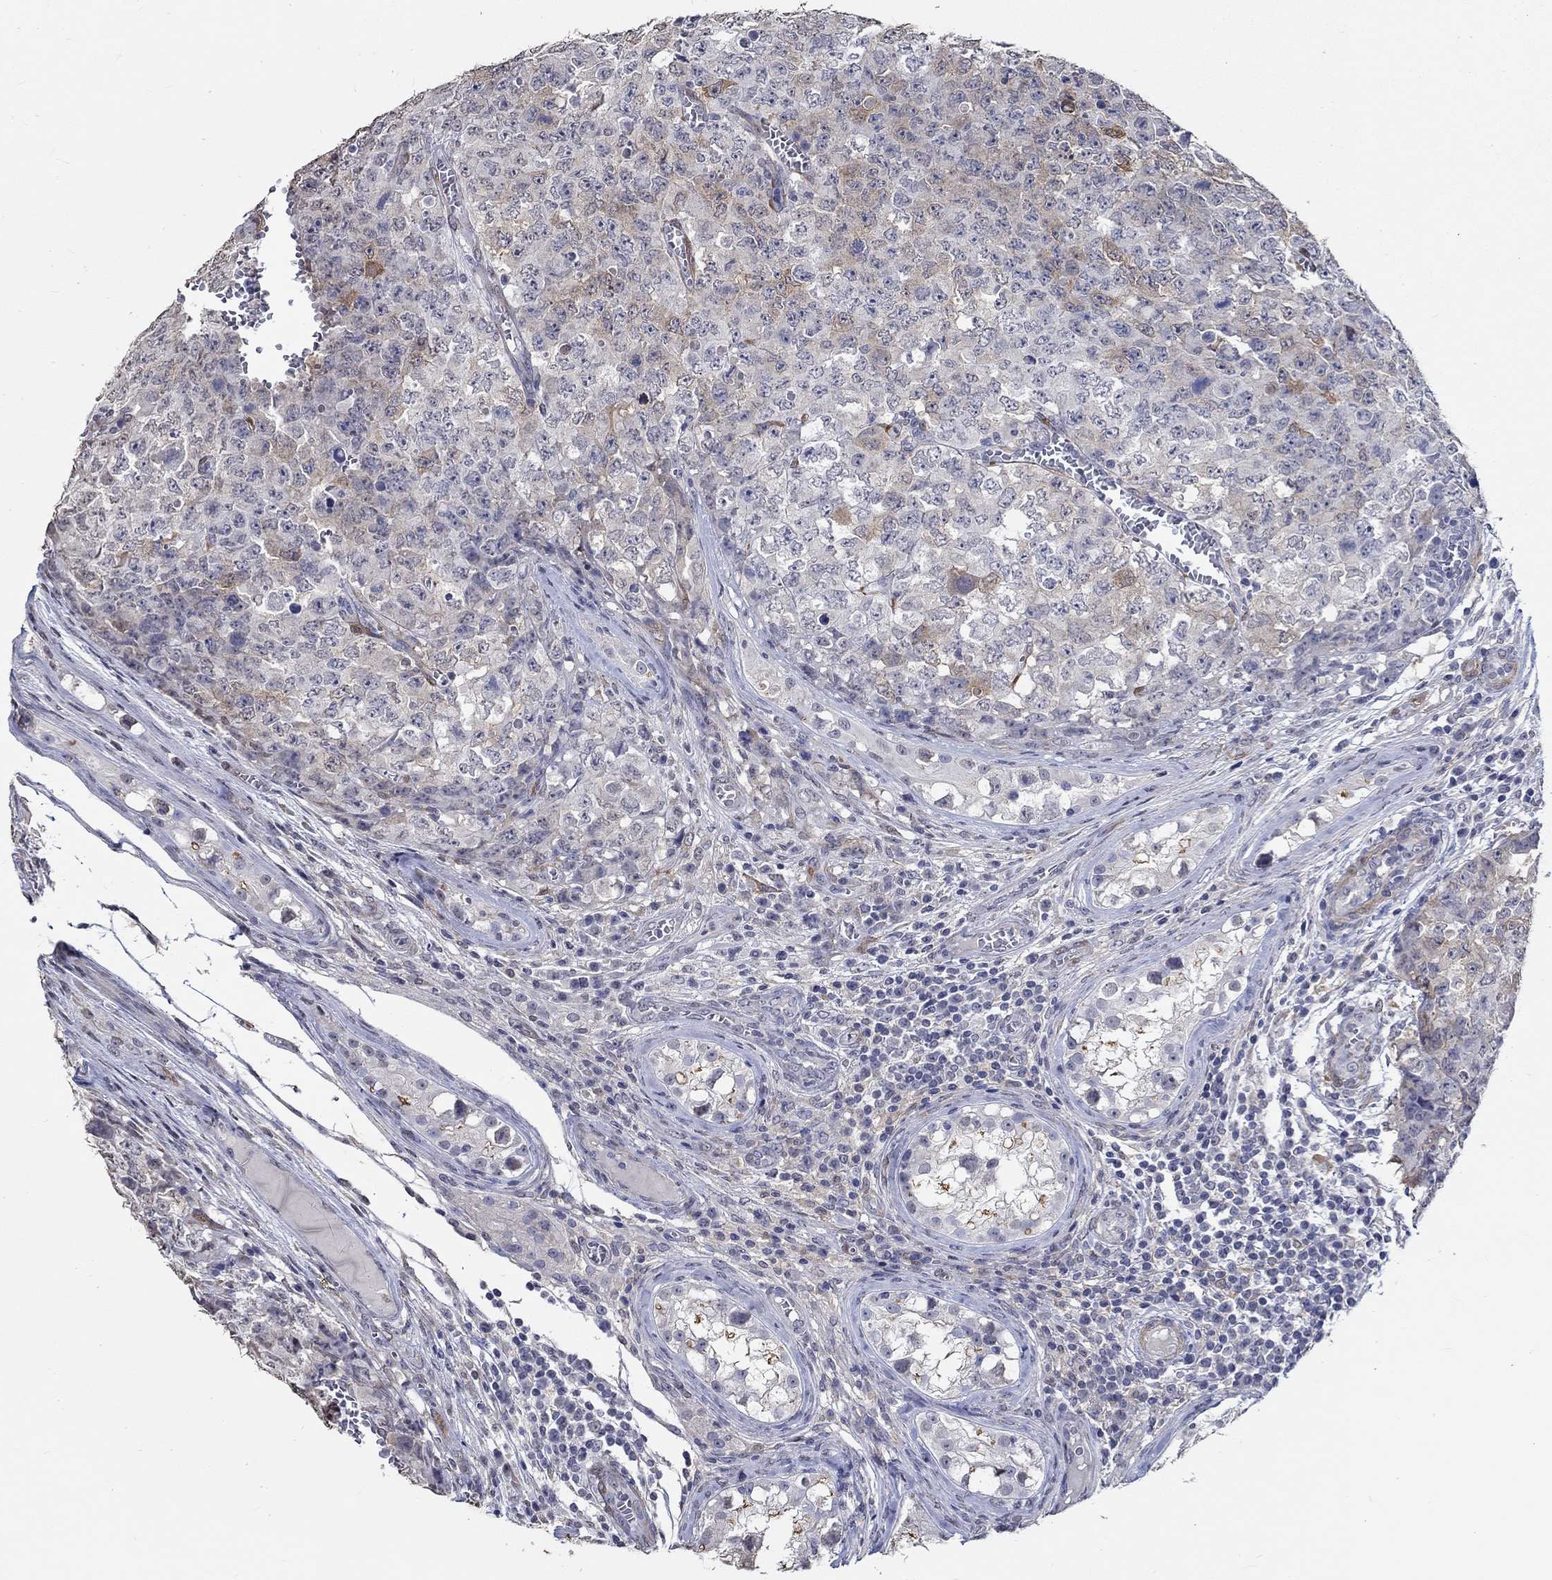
{"staining": {"intensity": "weak", "quantity": "25%-75%", "location": "cytoplasmic/membranous"}, "tissue": "testis cancer", "cell_type": "Tumor cells", "image_type": "cancer", "snomed": [{"axis": "morphology", "description": "Carcinoma, Embryonal, NOS"}, {"axis": "topography", "description": "Testis"}], "caption": "Testis cancer stained for a protein (brown) shows weak cytoplasmic/membranous positive positivity in approximately 25%-75% of tumor cells.", "gene": "PDE1B", "patient": {"sex": "male", "age": 23}}